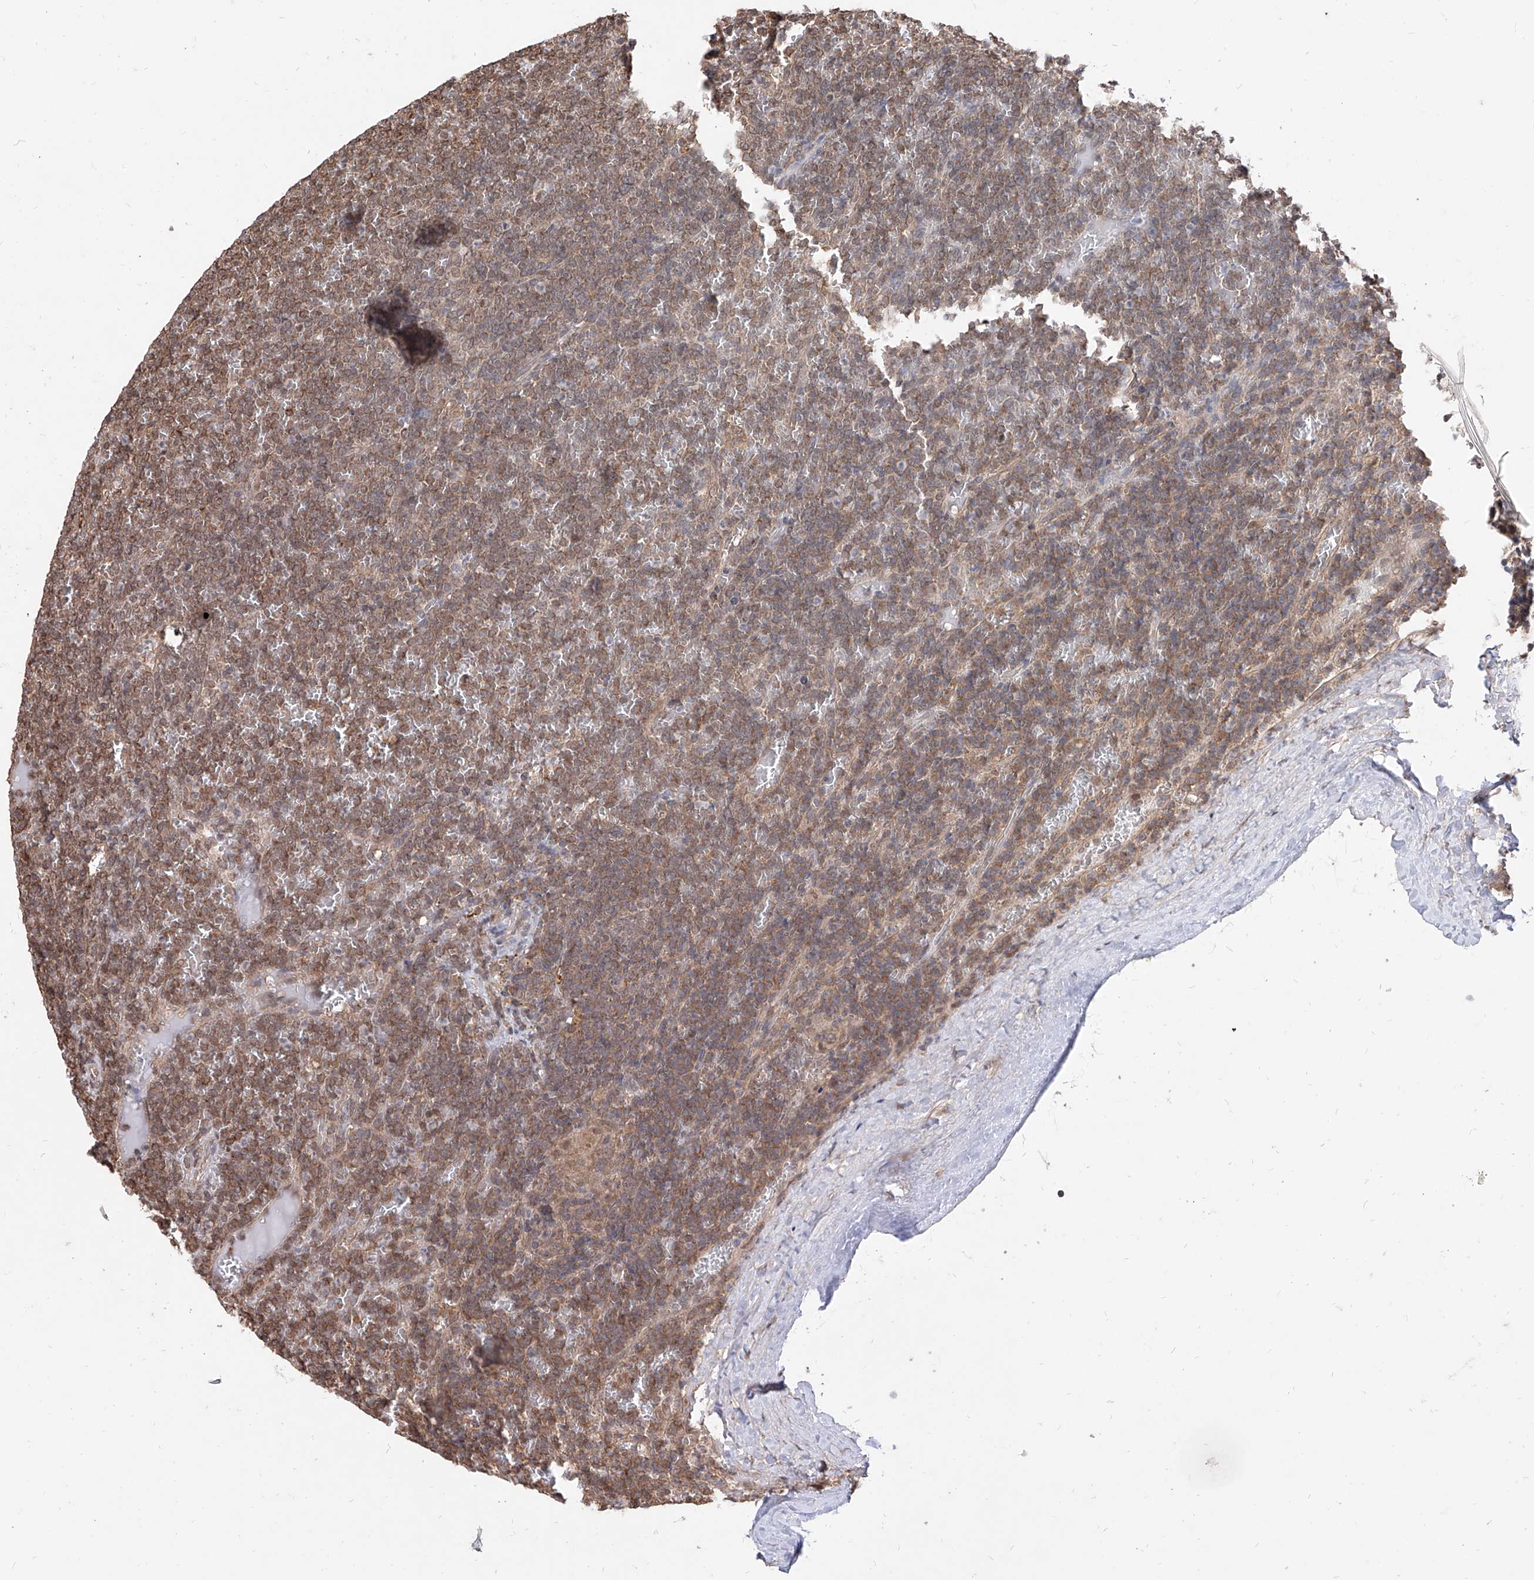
{"staining": {"intensity": "moderate", "quantity": ">75%", "location": "cytoplasmic/membranous"}, "tissue": "lymphoma", "cell_type": "Tumor cells", "image_type": "cancer", "snomed": [{"axis": "morphology", "description": "Malignant lymphoma, non-Hodgkin's type, Low grade"}, {"axis": "topography", "description": "Spleen"}], "caption": "A brown stain highlights moderate cytoplasmic/membranous positivity of a protein in lymphoma tumor cells. (DAB IHC with brightfield microscopy, high magnification).", "gene": "C8orf82", "patient": {"sex": "female", "age": 19}}